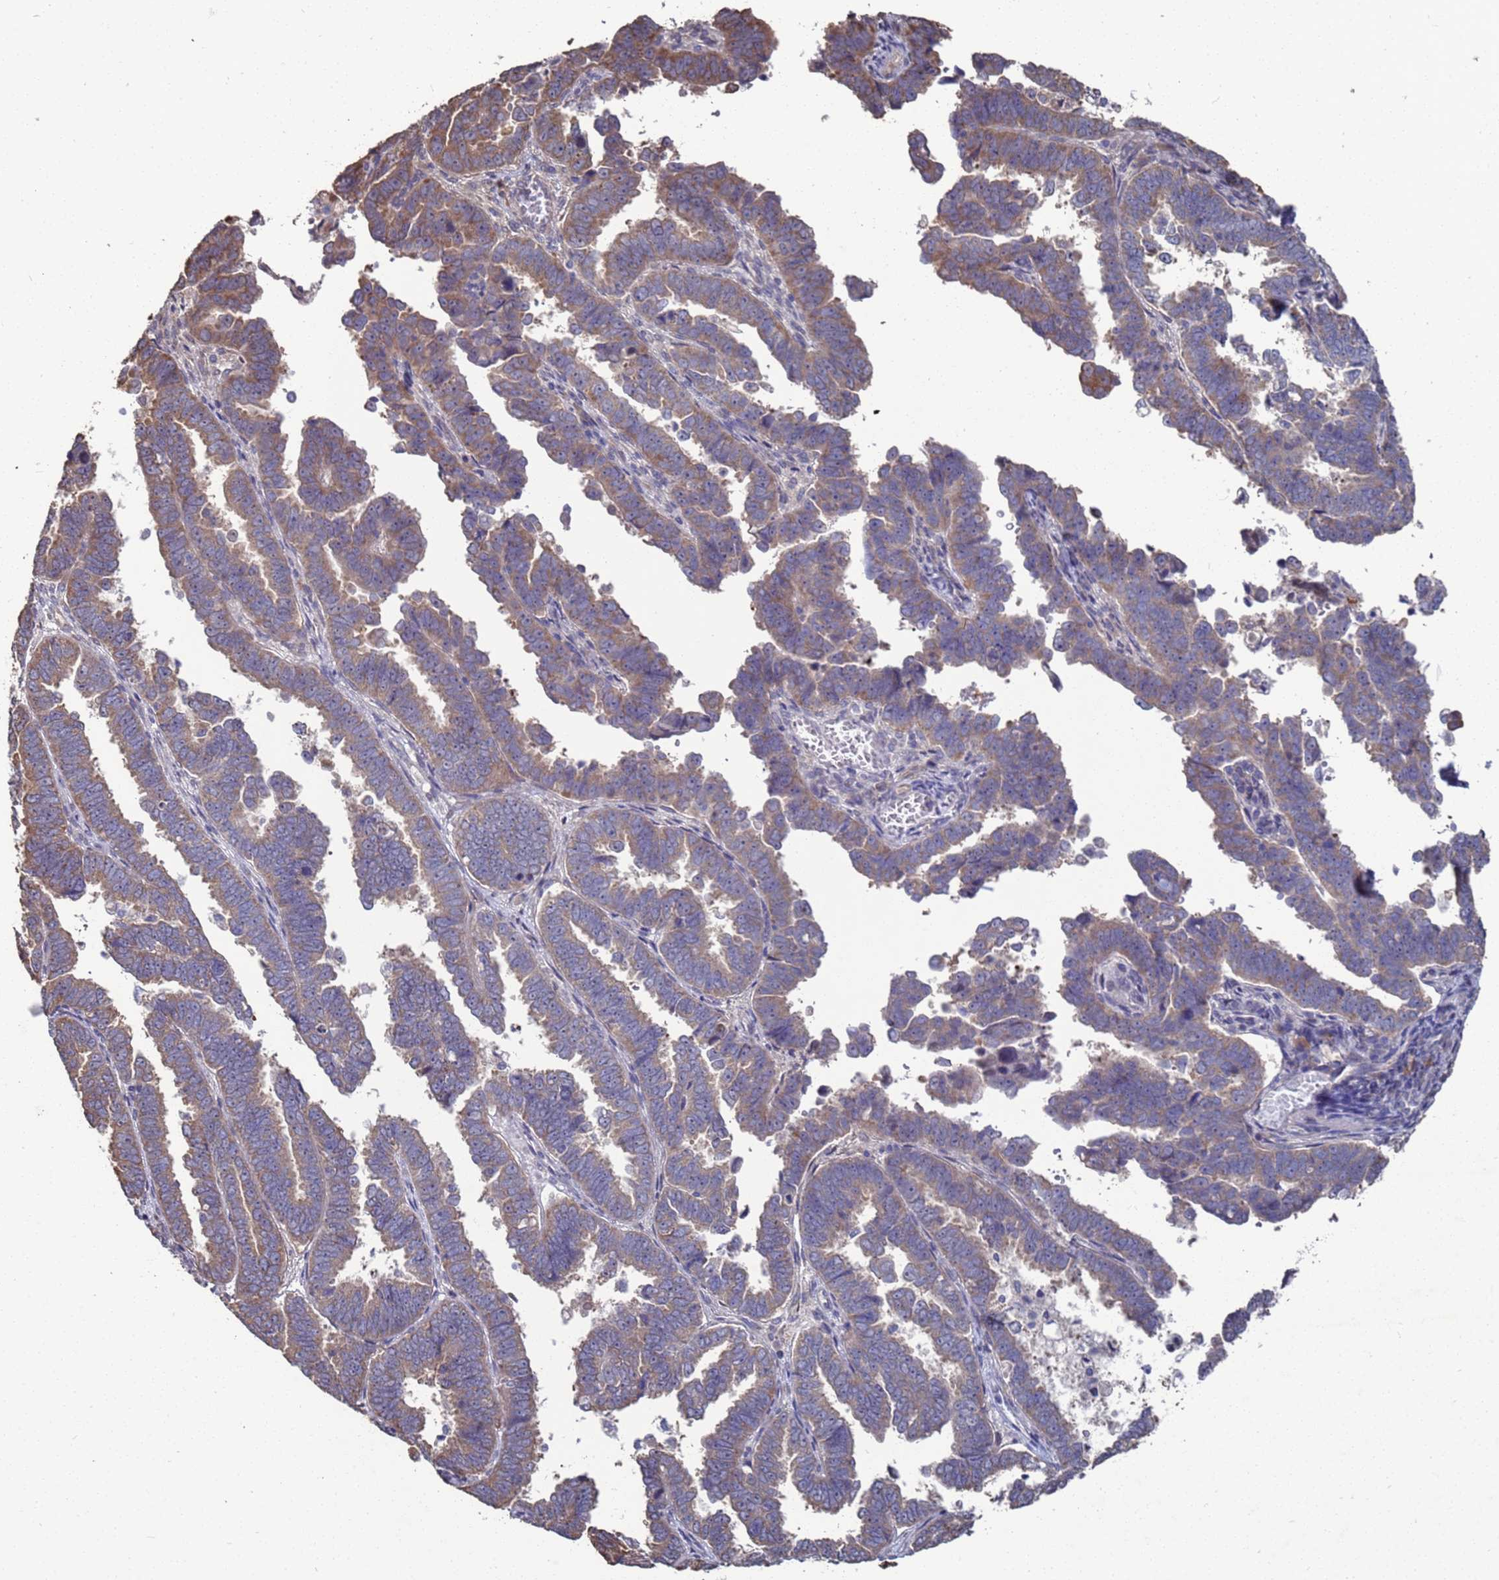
{"staining": {"intensity": "moderate", "quantity": ">75%", "location": "cytoplasmic/membranous"}, "tissue": "endometrial cancer", "cell_type": "Tumor cells", "image_type": "cancer", "snomed": [{"axis": "morphology", "description": "Adenocarcinoma, NOS"}, {"axis": "topography", "description": "Endometrium"}], "caption": "Immunohistochemical staining of endometrial adenocarcinoma reveals medium levels of moderate cytoplasmic/membranous positivity in approximately >75% of tumor cells. (DAB IHC, brown staining for protein, blue staining for nuclei).", "gene": "CFAP119", "patient": {"sex": "female", "age": 75}}